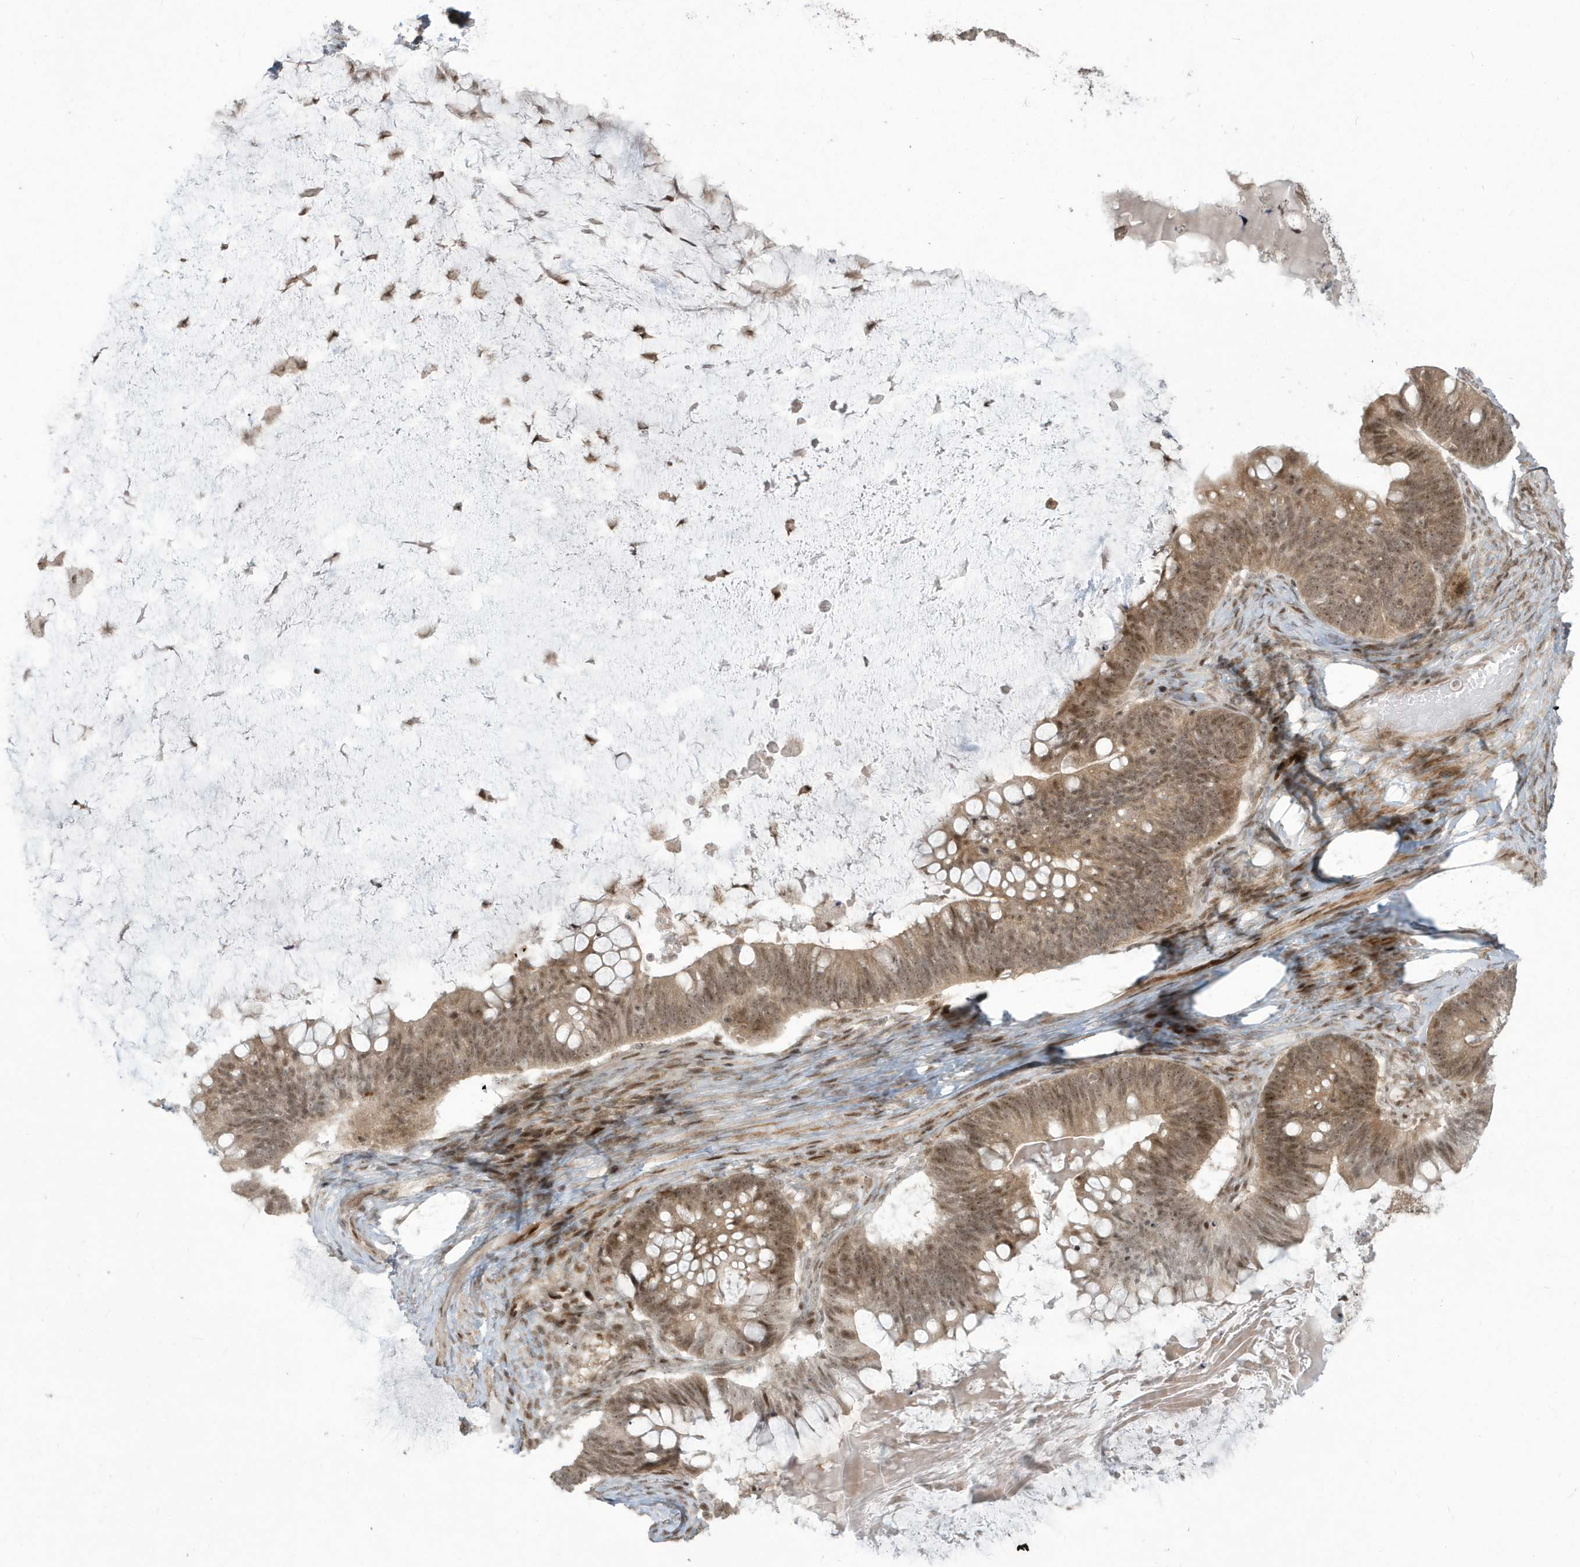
{"staining": {"intensity": "moderate", "quantity": ">75%", "location": "cytoplasmic/membranous,nuclear"}, "tissue": "ovarian cancer", "cell_type": "Tumor cells", "image_type": "cancer", "snomed": [{"axis": "morphology", "description": "Cystadenocarcinoma, mucinous, NOS"}, {"axis": "topography", "description": "Ovary"}], "caption": "Immunohistochemical staining of mucinous cystadenocarcinoma (ovarian) demonstrates medium levels of moderate cytoplasmic/membranous and nuclear positivity in about >75% of tumor cells.", "gene": "C1orf52", "patient": {"sex": "female", "age": 61}}